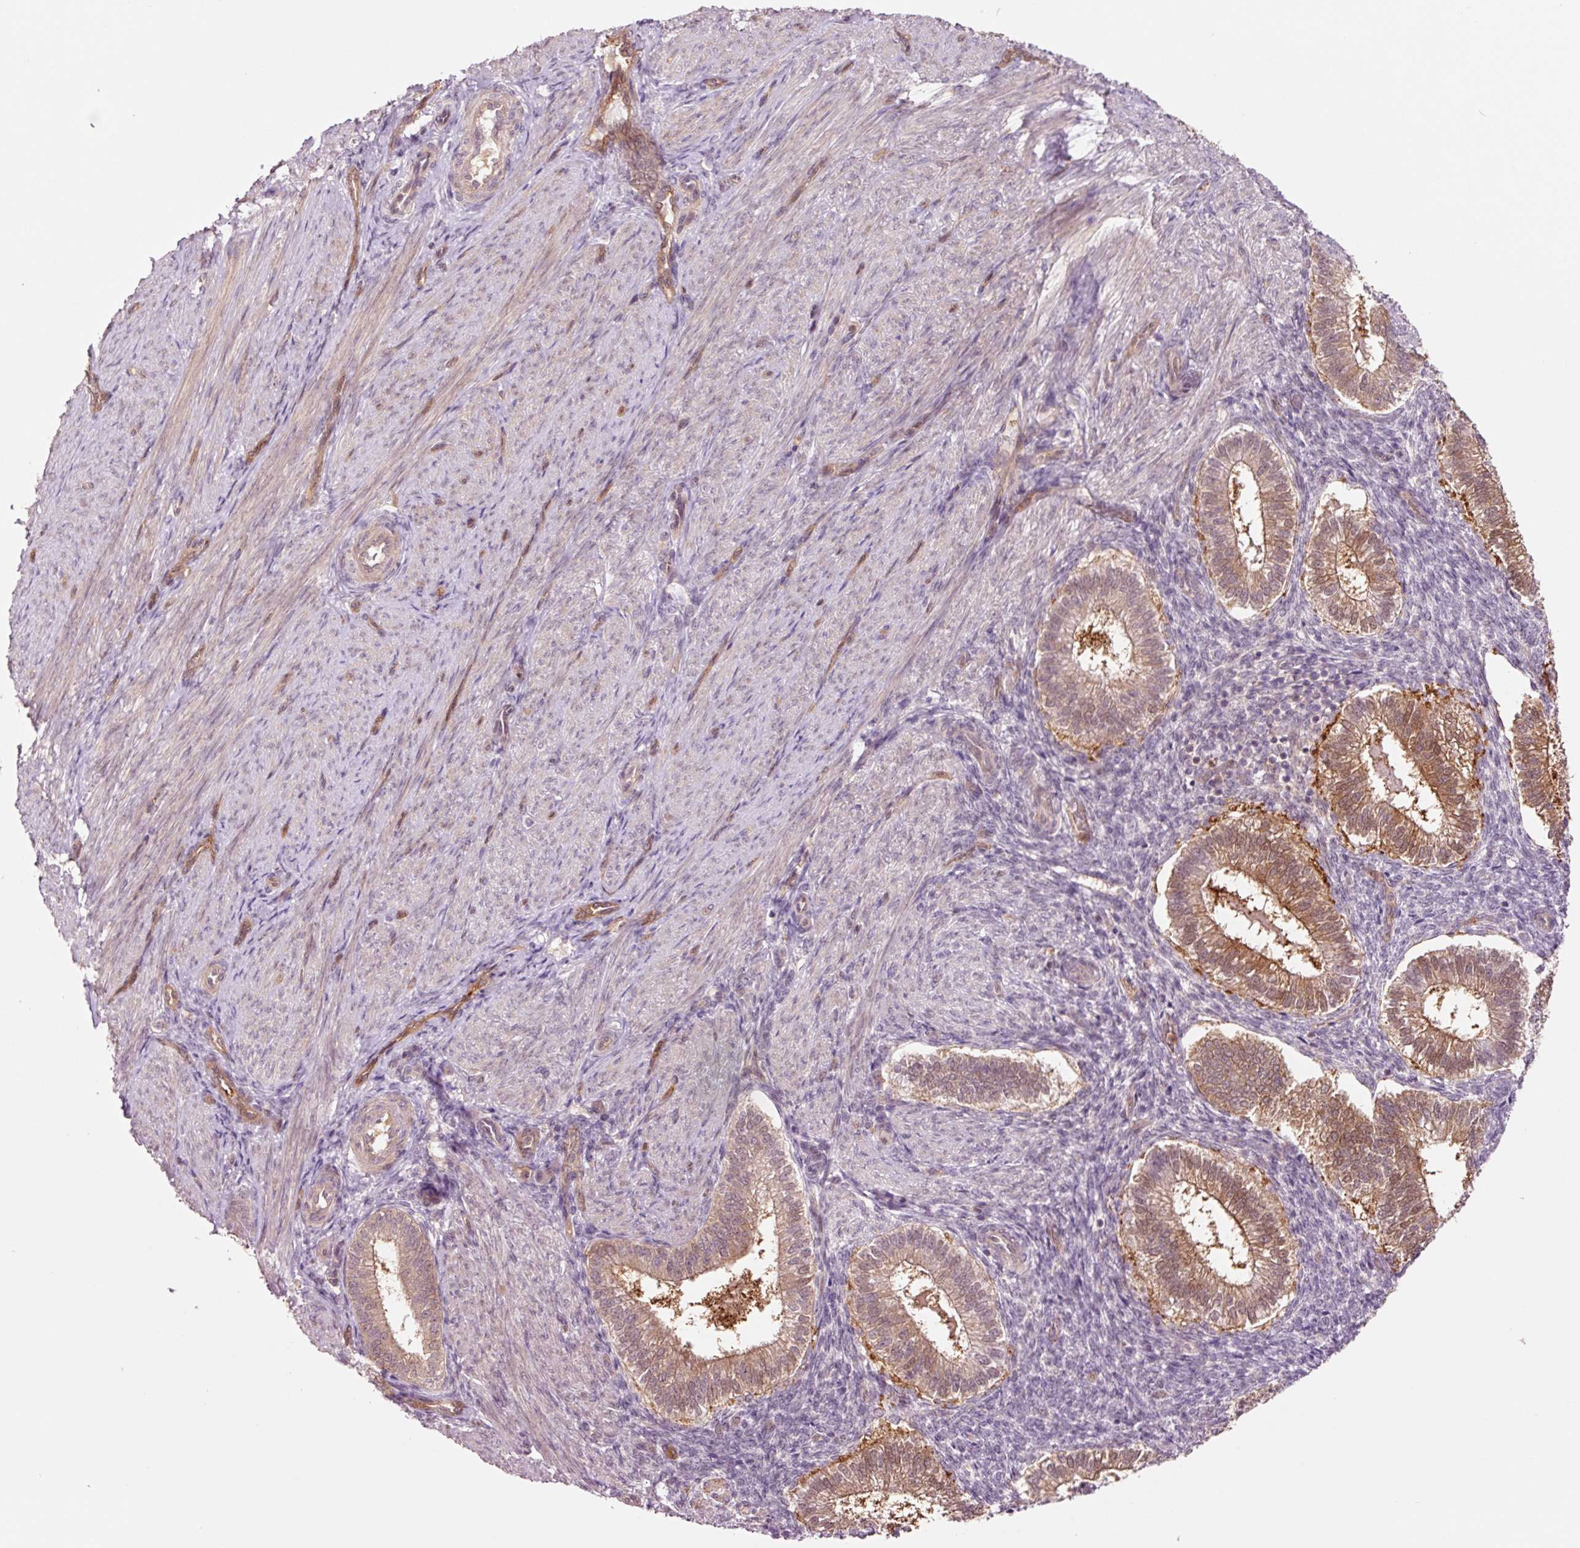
{"staining": {"intensity": "moderate", "quantity": "<25%", "location": "nuclear"}, "tissue": "endometrium", "cell_type": "Cells in endometrial stroma", "image_type": "normal", "snomed": [{"axis": "morphology", "description": "Normal tissue, NOS"}, {"axis": "topography", "description": "Endometrium"}], "caption": "Immunohistochemistry micrograph of unremarkable human endometrium stained for a protein (brown), which reveals low levels of moderate nuclear positivity in approximately <25% of cells in endometrial stroma.", "gene": "FBXL14", "patient": {"sex": "female", "age": 25}}